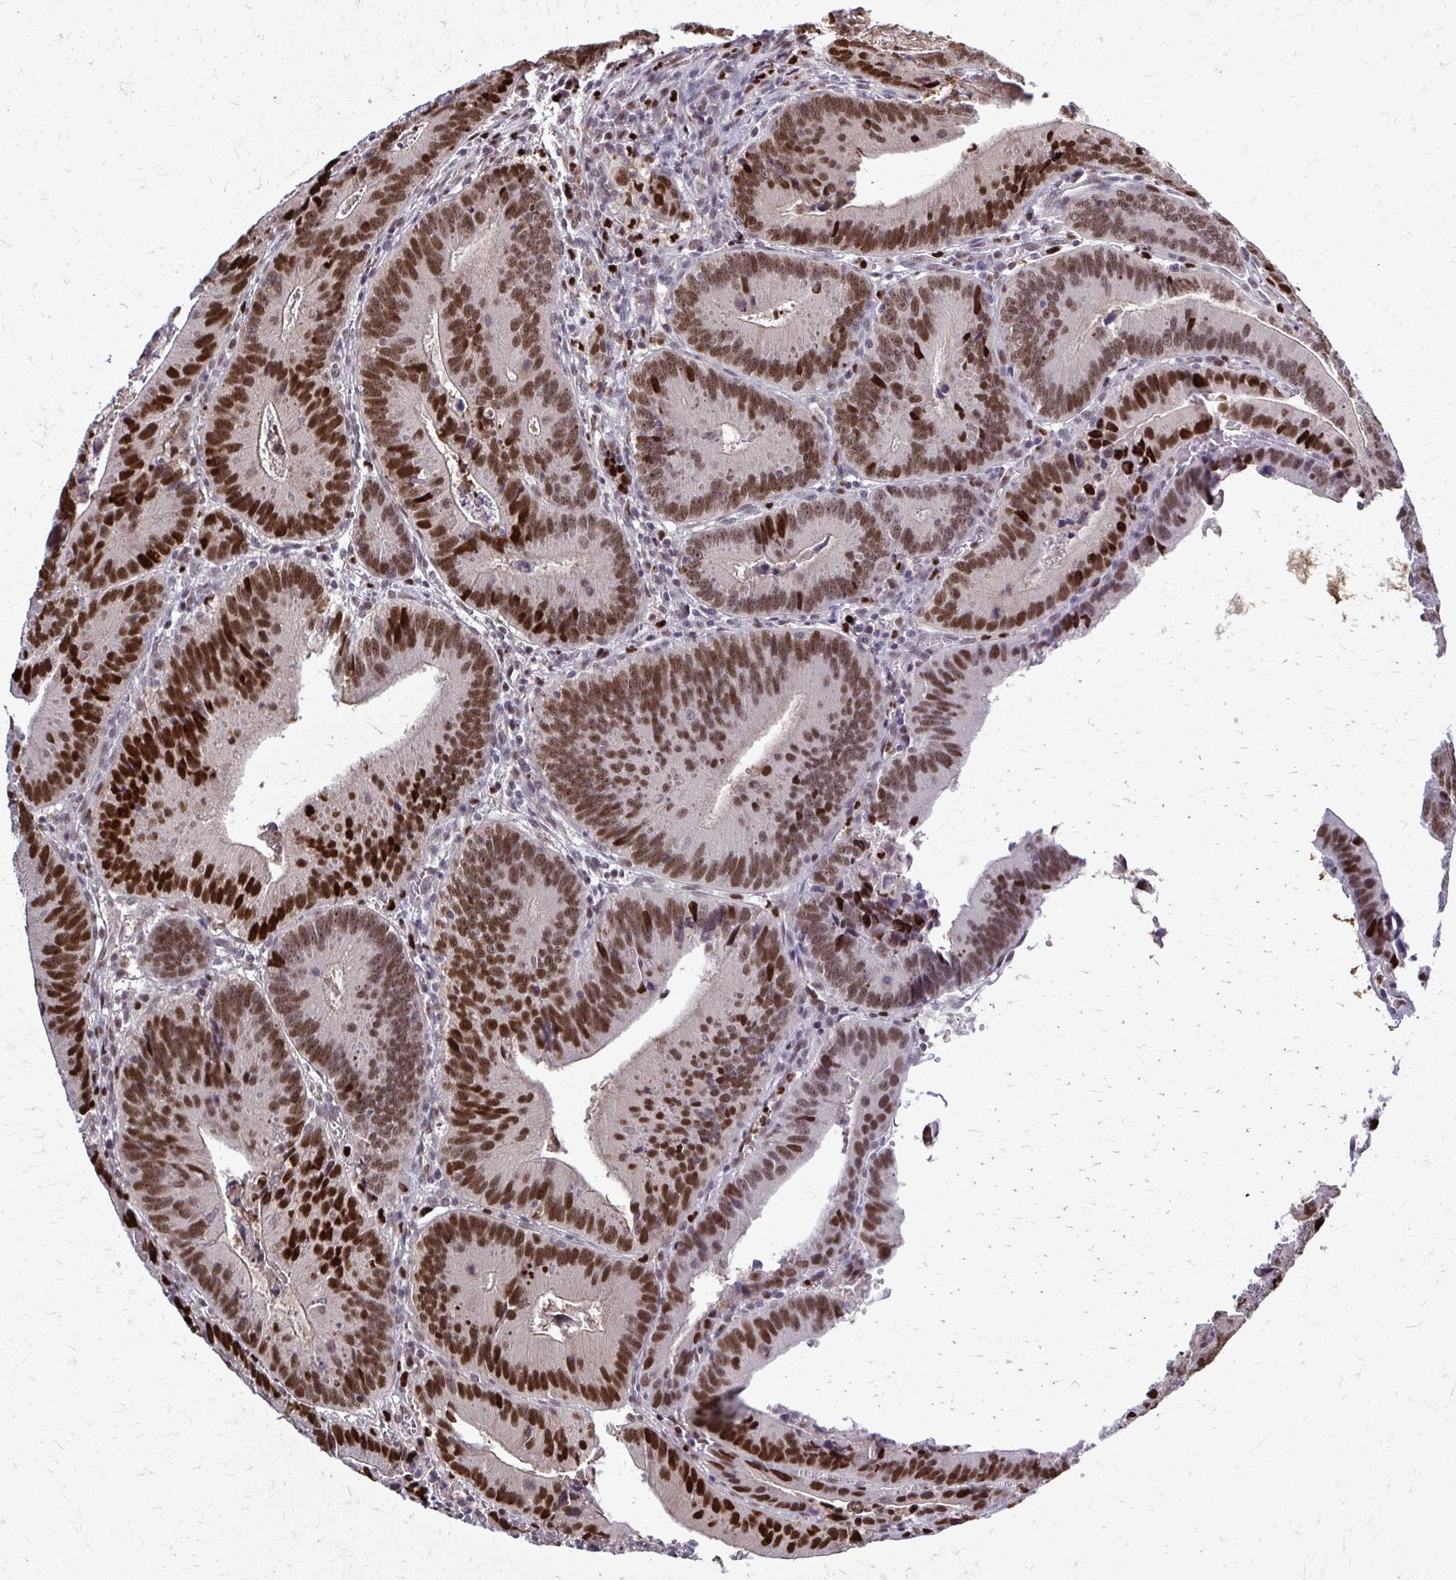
{"staining": {"intensity": "strong", "quantity": ">75%", "location": "nuclear"}, "tissue": "colorectal cancer", "cell_type": "Tumor cells", "image_type": "cancer", "snomed": [{"axis": "morphology", "description": "Adenocarcinoma, NOS"}, {"axis": "topography", "description": "Rectum"}], "caption": "Brown immunohistochemical staining in colorectal adenocarcinoma shows strong nuclear positivity in approximately >75% of tumor cells. (DAB IHC with brightfield microscopy, high magnification).", "gene": "ZNF559", "patient": {"sex": "female", "age": 81}}